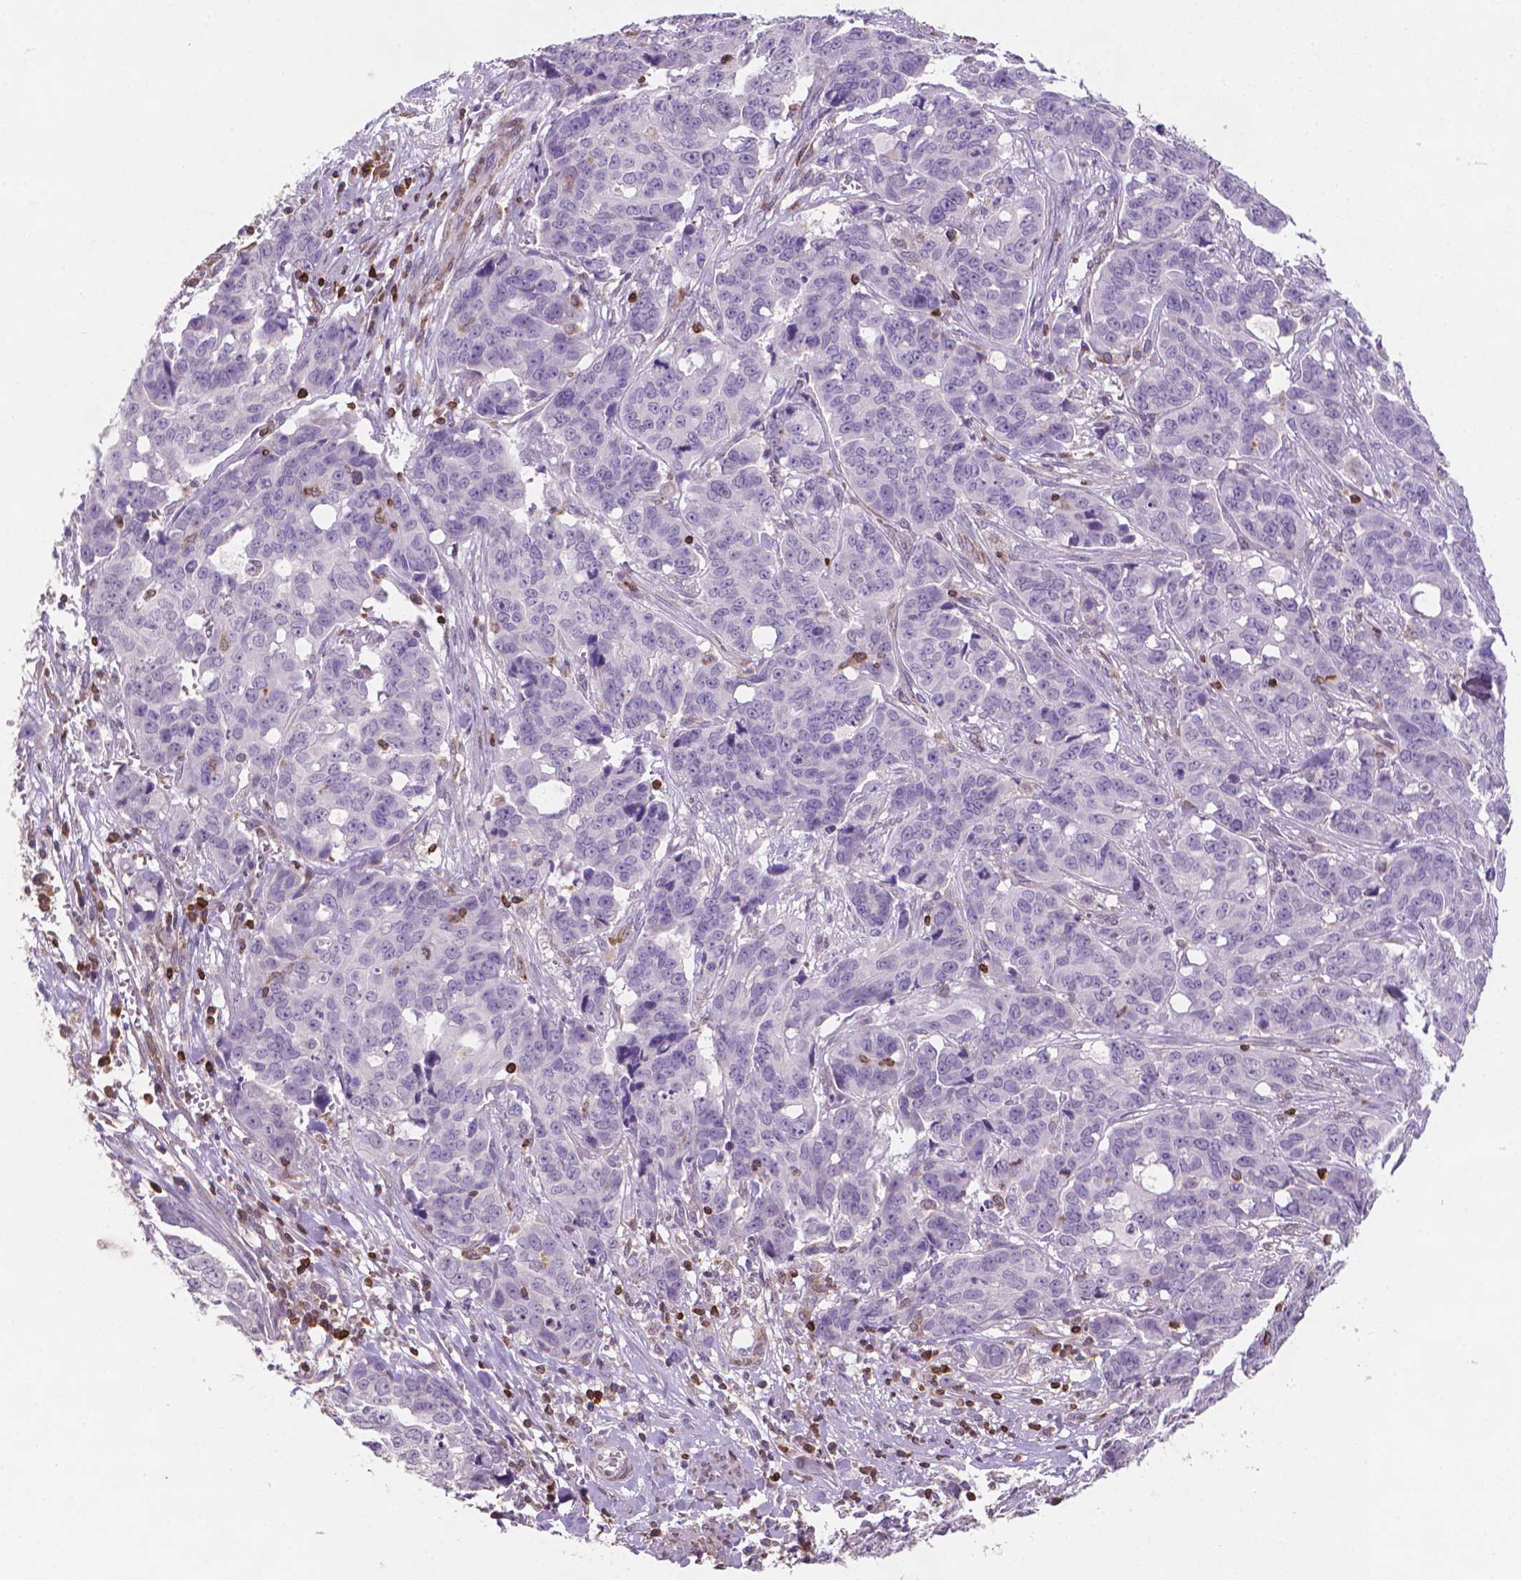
{"staining": {"intensity": "negative", "quantity": "none", "location": "none"}, "tissue": "ovarian cancer", "cell_type": "Tumor cells", "image_type": "cancer", "snomed": [{"axis": "morphology", "description": "Carcinoma, endometroid"}, {"axis": "topography", "description": "Ovary"}], "caption": "DAB (3,3'-diaminobenzidine) immunohistochemical staining of ovarian endometroid carcinoma reveals no significant expression in tumor cells.", "gene": "BCL2", "patient": {"sex": "female", "age": 78}}